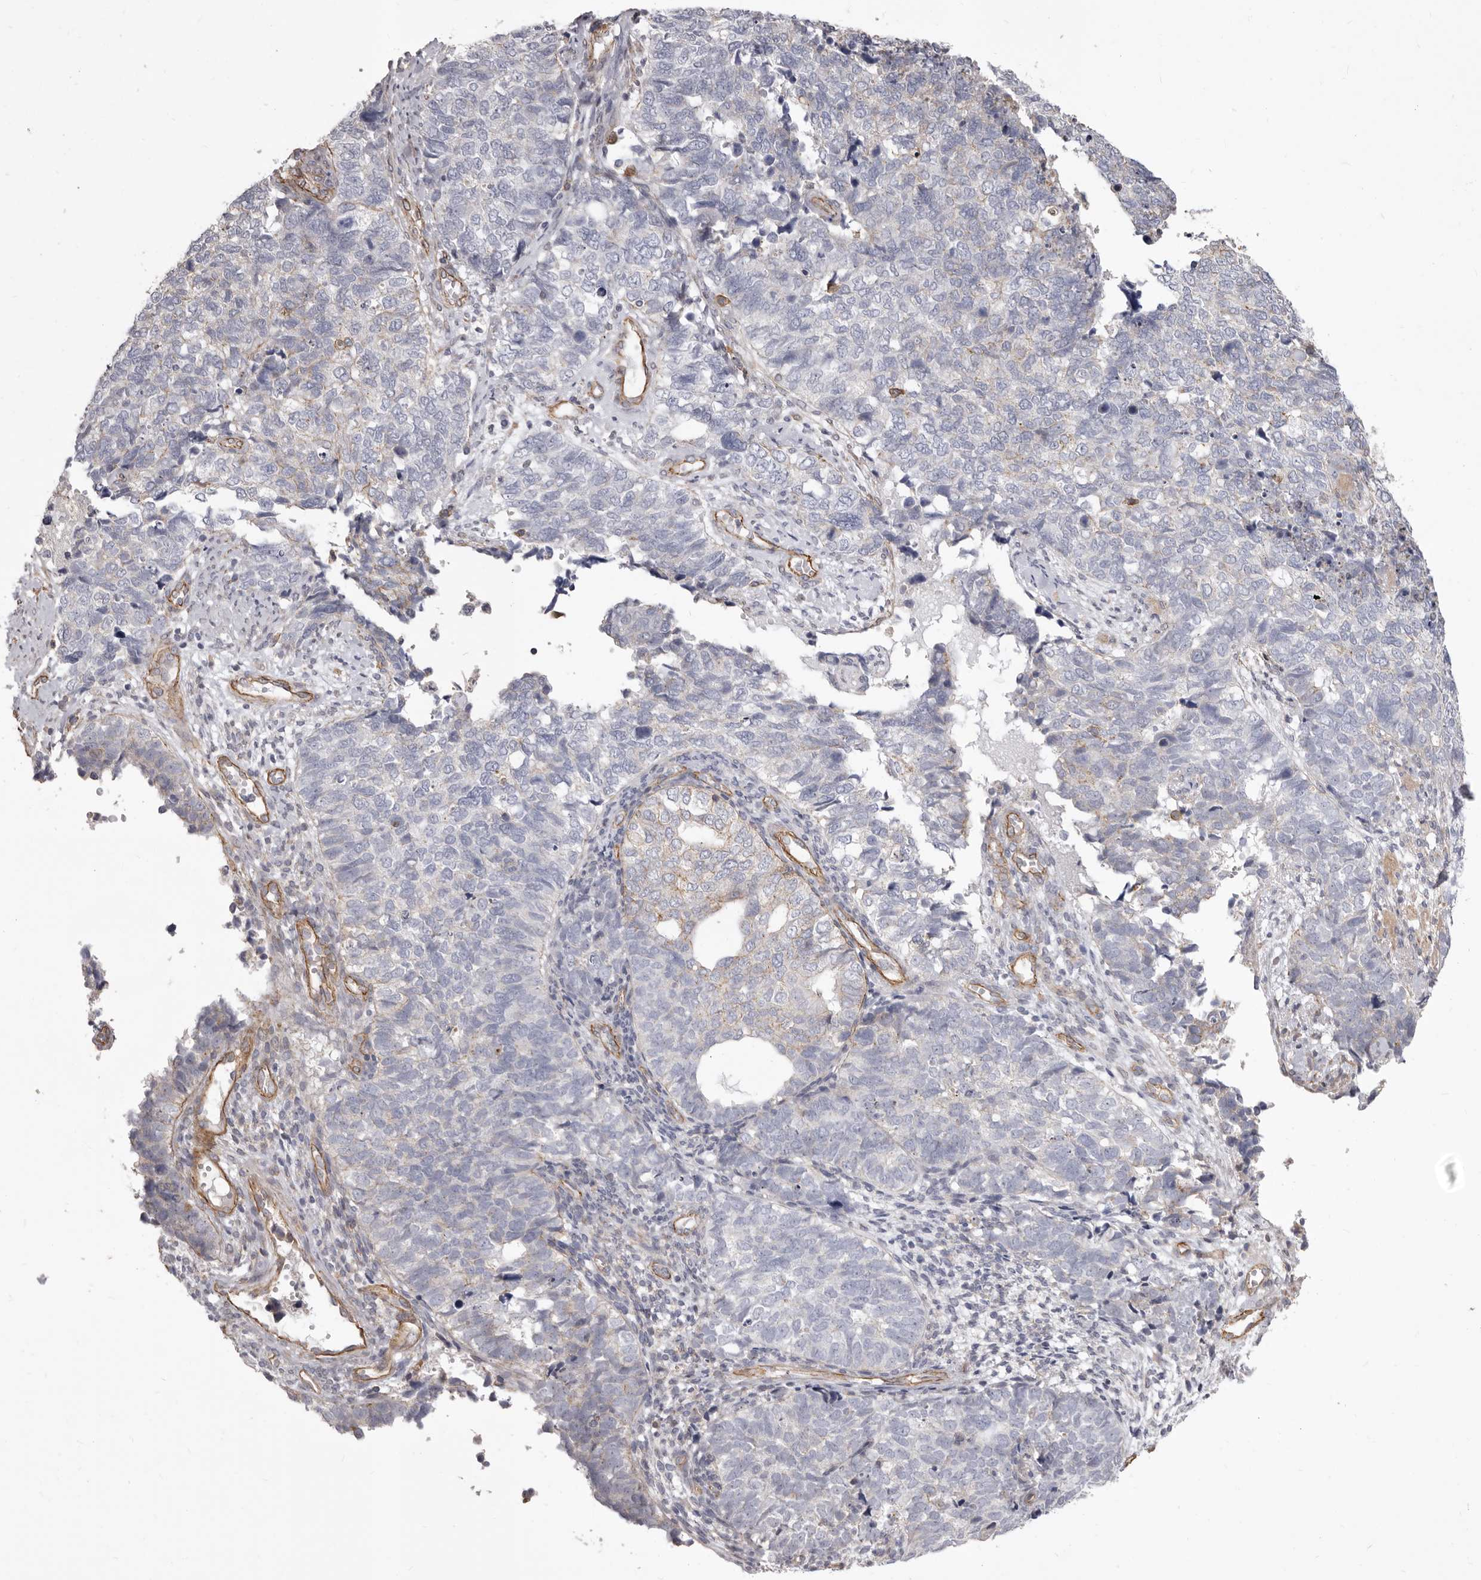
{"staining": {"intensity": "negative", "quantity": "none", "location": "none"}, "tissue": "cervical cancer", "cell_type": "Tumor cells", "image_type": "cancer", "snomed": [{"axis": "morphology", "description": "Squamous cell carcinoma, NOS"}, {"axis": "topography", "description": "Cervix"}], "caption": "A histopathology image of cervical cancer stained for a protein shows no brown staining in tumor cells.", "gene": "P2RX6", "patient": {"sex": "female", "age": 63}}